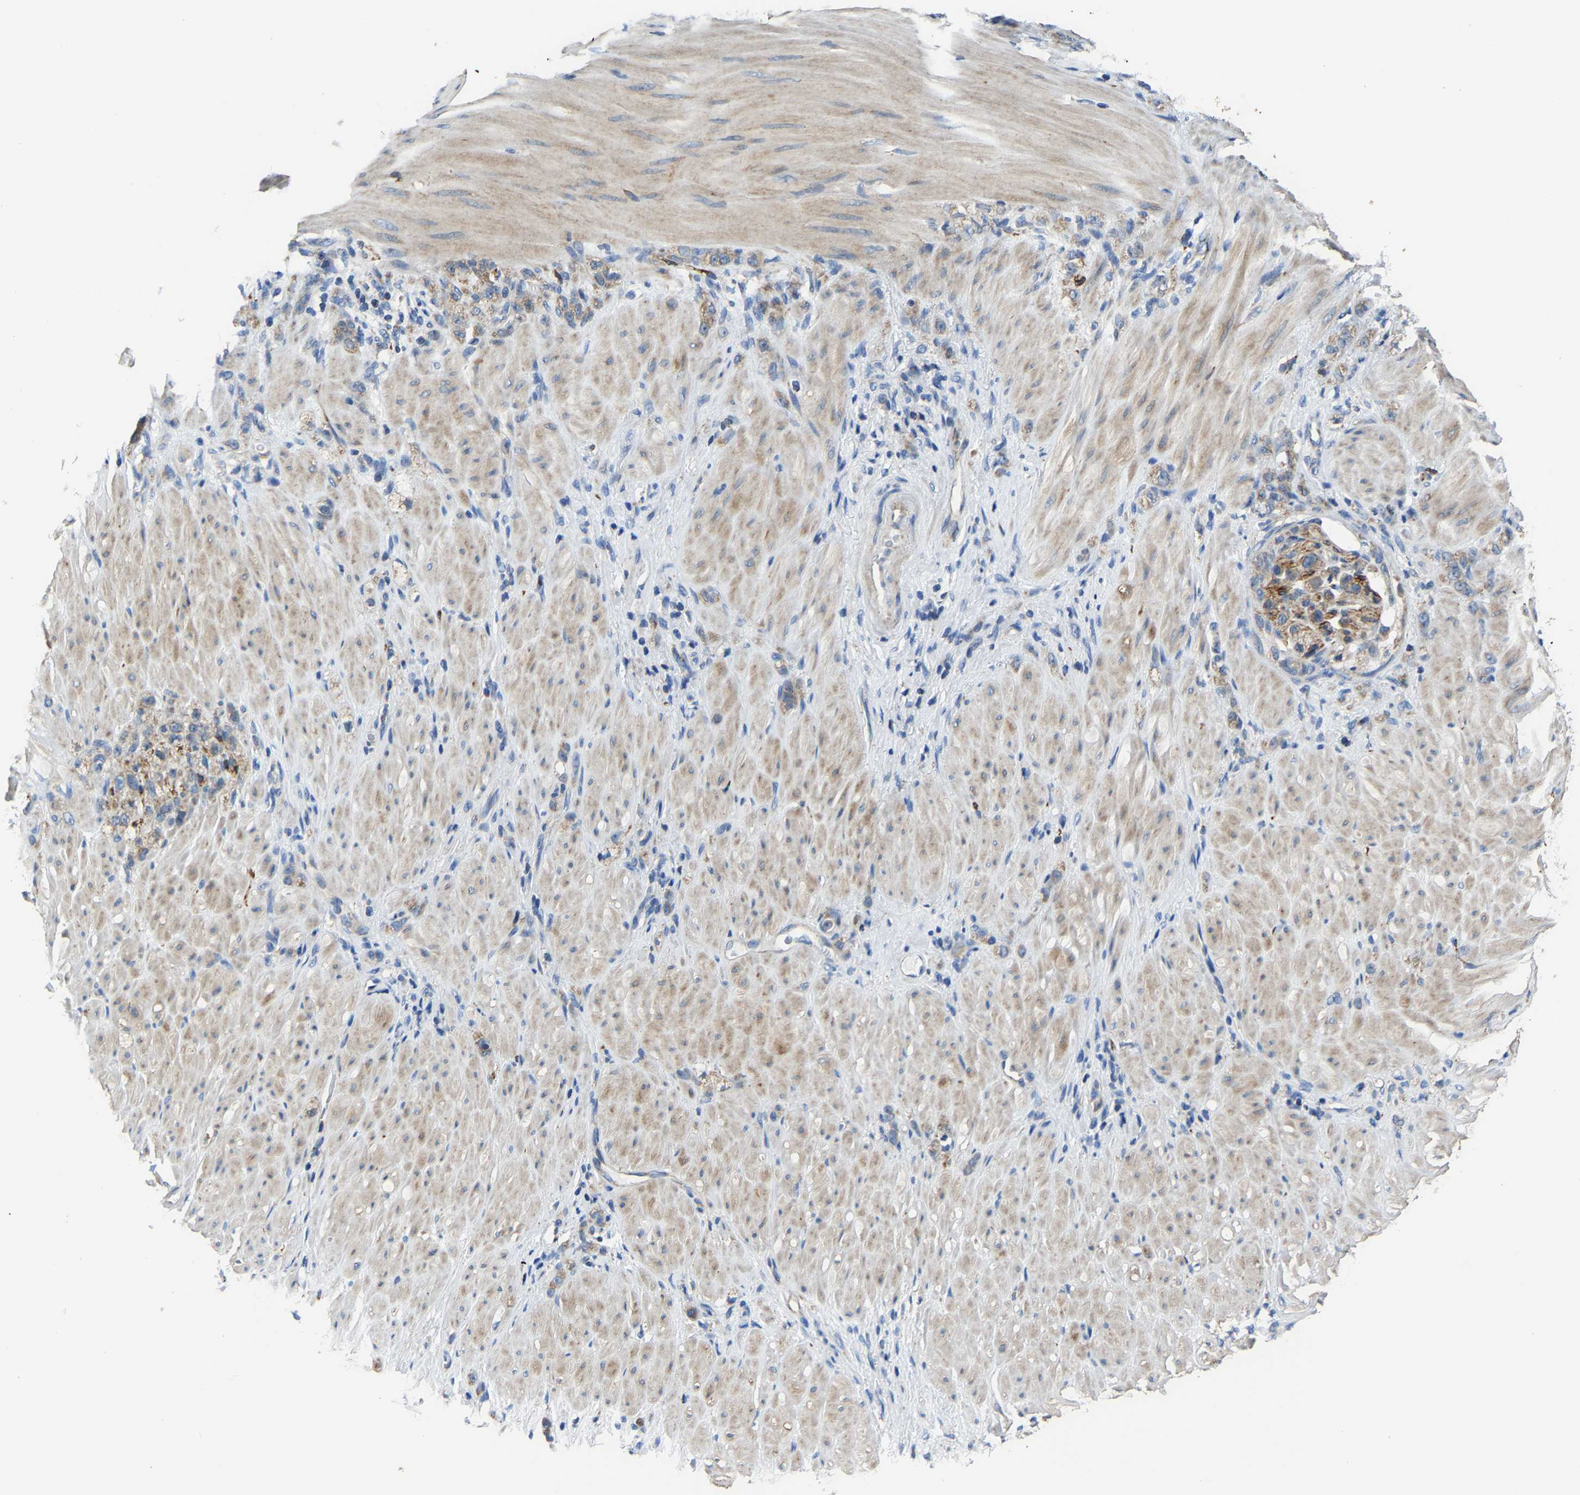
{"staining": {"intensity": "moderate", "quantity": ">75%", "location": "cytoplasmic/membranous"}, "tissue": "stomach cancer", "cell_type": "Tumor cells", "image_type": "cancer", "snomed": [{"axis": "morphology", "description": "Normal tissue, NOS"}, {"axis": "morphology", "description": "Adenocarcinoma, NOS"}, {"axis": "topography", "description": "Stomach"}], "caption": "Stomach cancer (adenocarcinoma) stained with immunohistochemistry demonstrates moderate cytoplasmic/membranous expression in about >75% of tumor cells. (DAB IHC, brown staining for protein, blue staining for nuclei).", "gene": "AGK", "patient": {"sex": "male", "age": 82}}